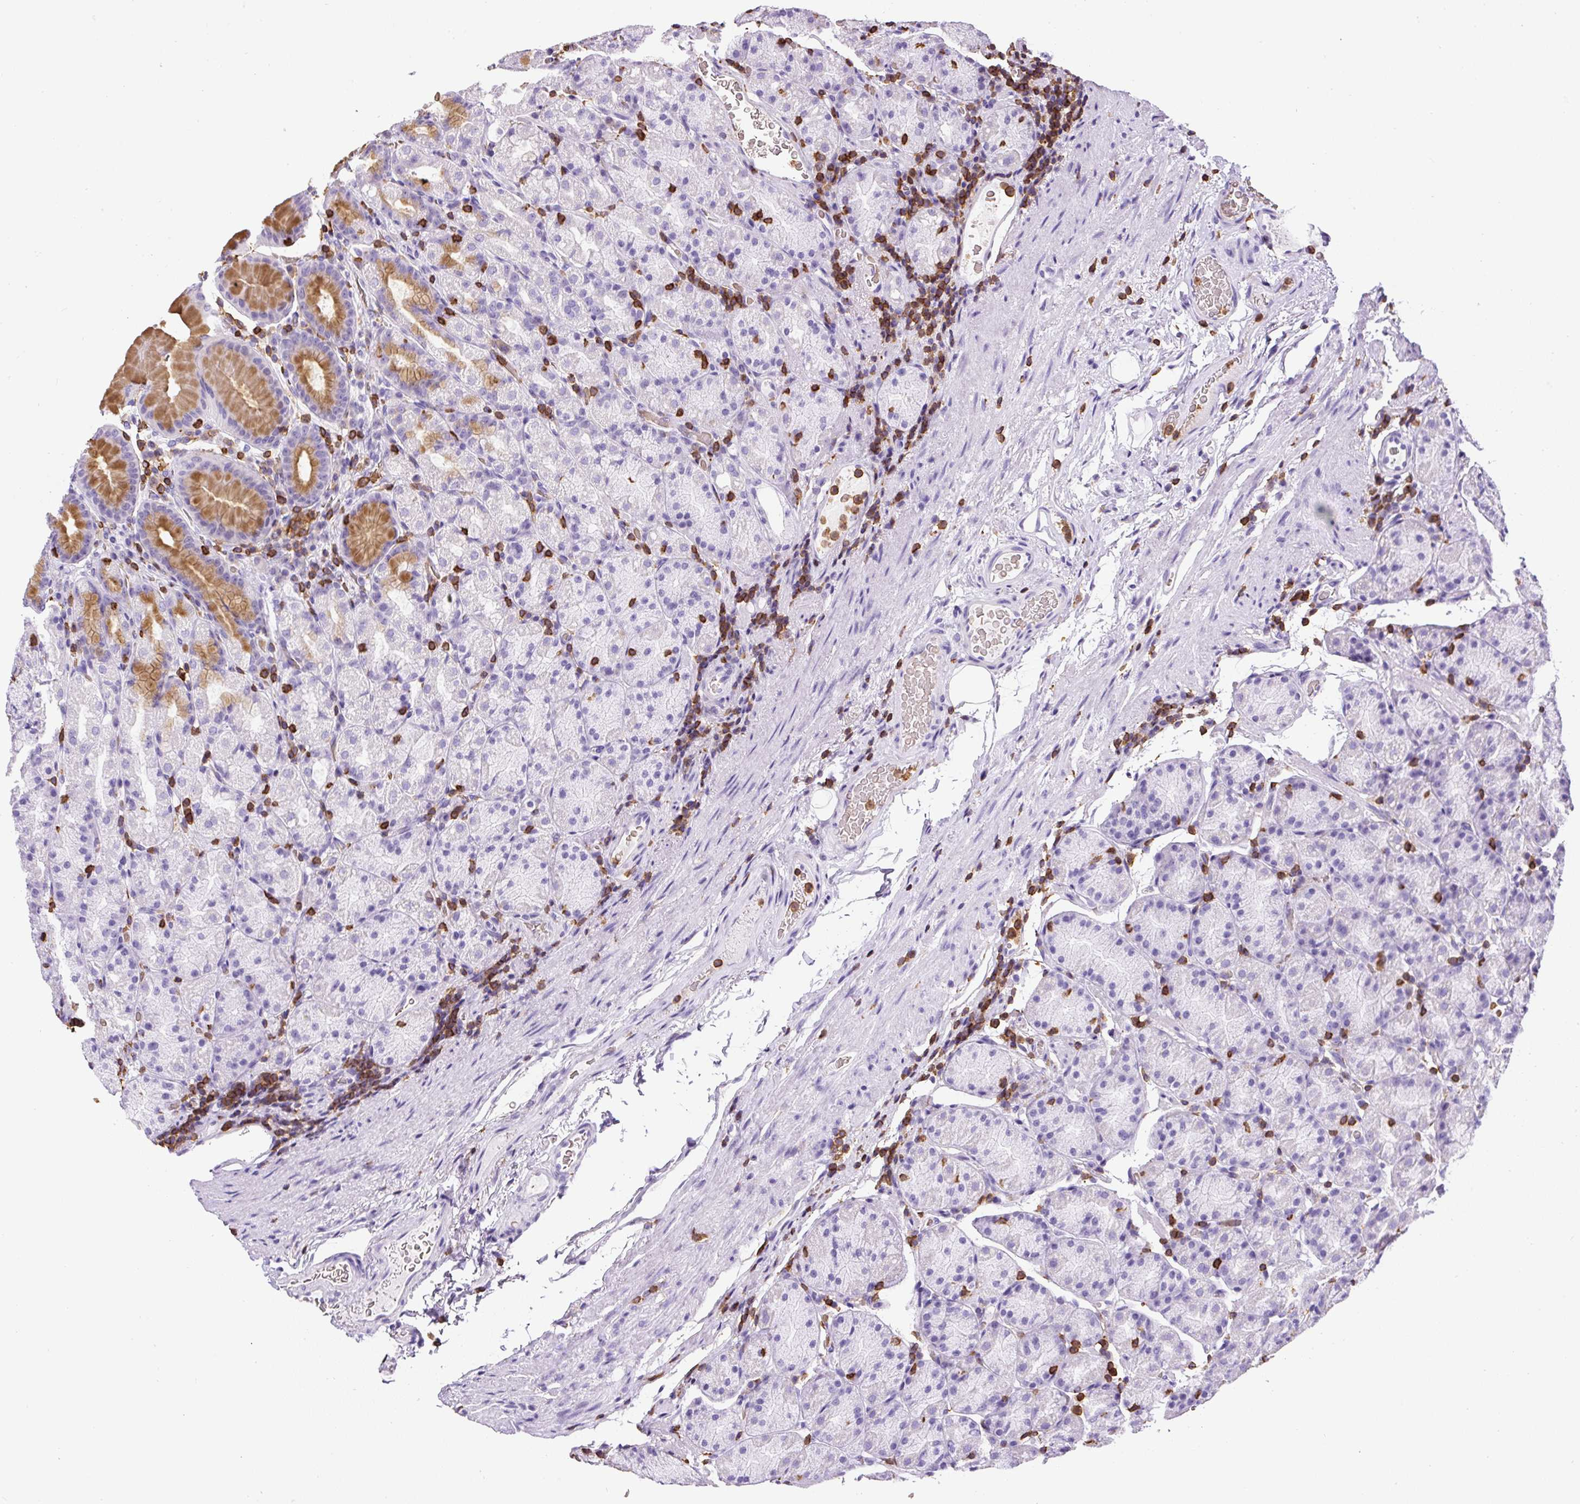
{"staining": {"intensity": "moderate", "quantity": "25%-75%", "location": "cytoplasmic/membranous"}, "tissue": "stomach", "cell_type": "Glandular cells", "image_type": "normal", "snomed": [{"axis": "morphology", "description": "Normal tissue, NOS"}, {"axis": "topography", "description": "Stomach, upper"}, {"axis": "topography", "description": "Stomach"}], "caption": "Immunohistochemistry (DAB) staining of unremarkable stomach shows moderate cytoplasmic/membranous protein staining in about 25%-75% of glandular cells. The staining was performed using DAB (3,3'-diaminobenzidine) to visualize the protein expression in brown, while the nuclei were stained in blue with hematoxylin (Magnification: 20x).", "gene": "FAM228B", "patient": {"sex": "male", "age": 68}}